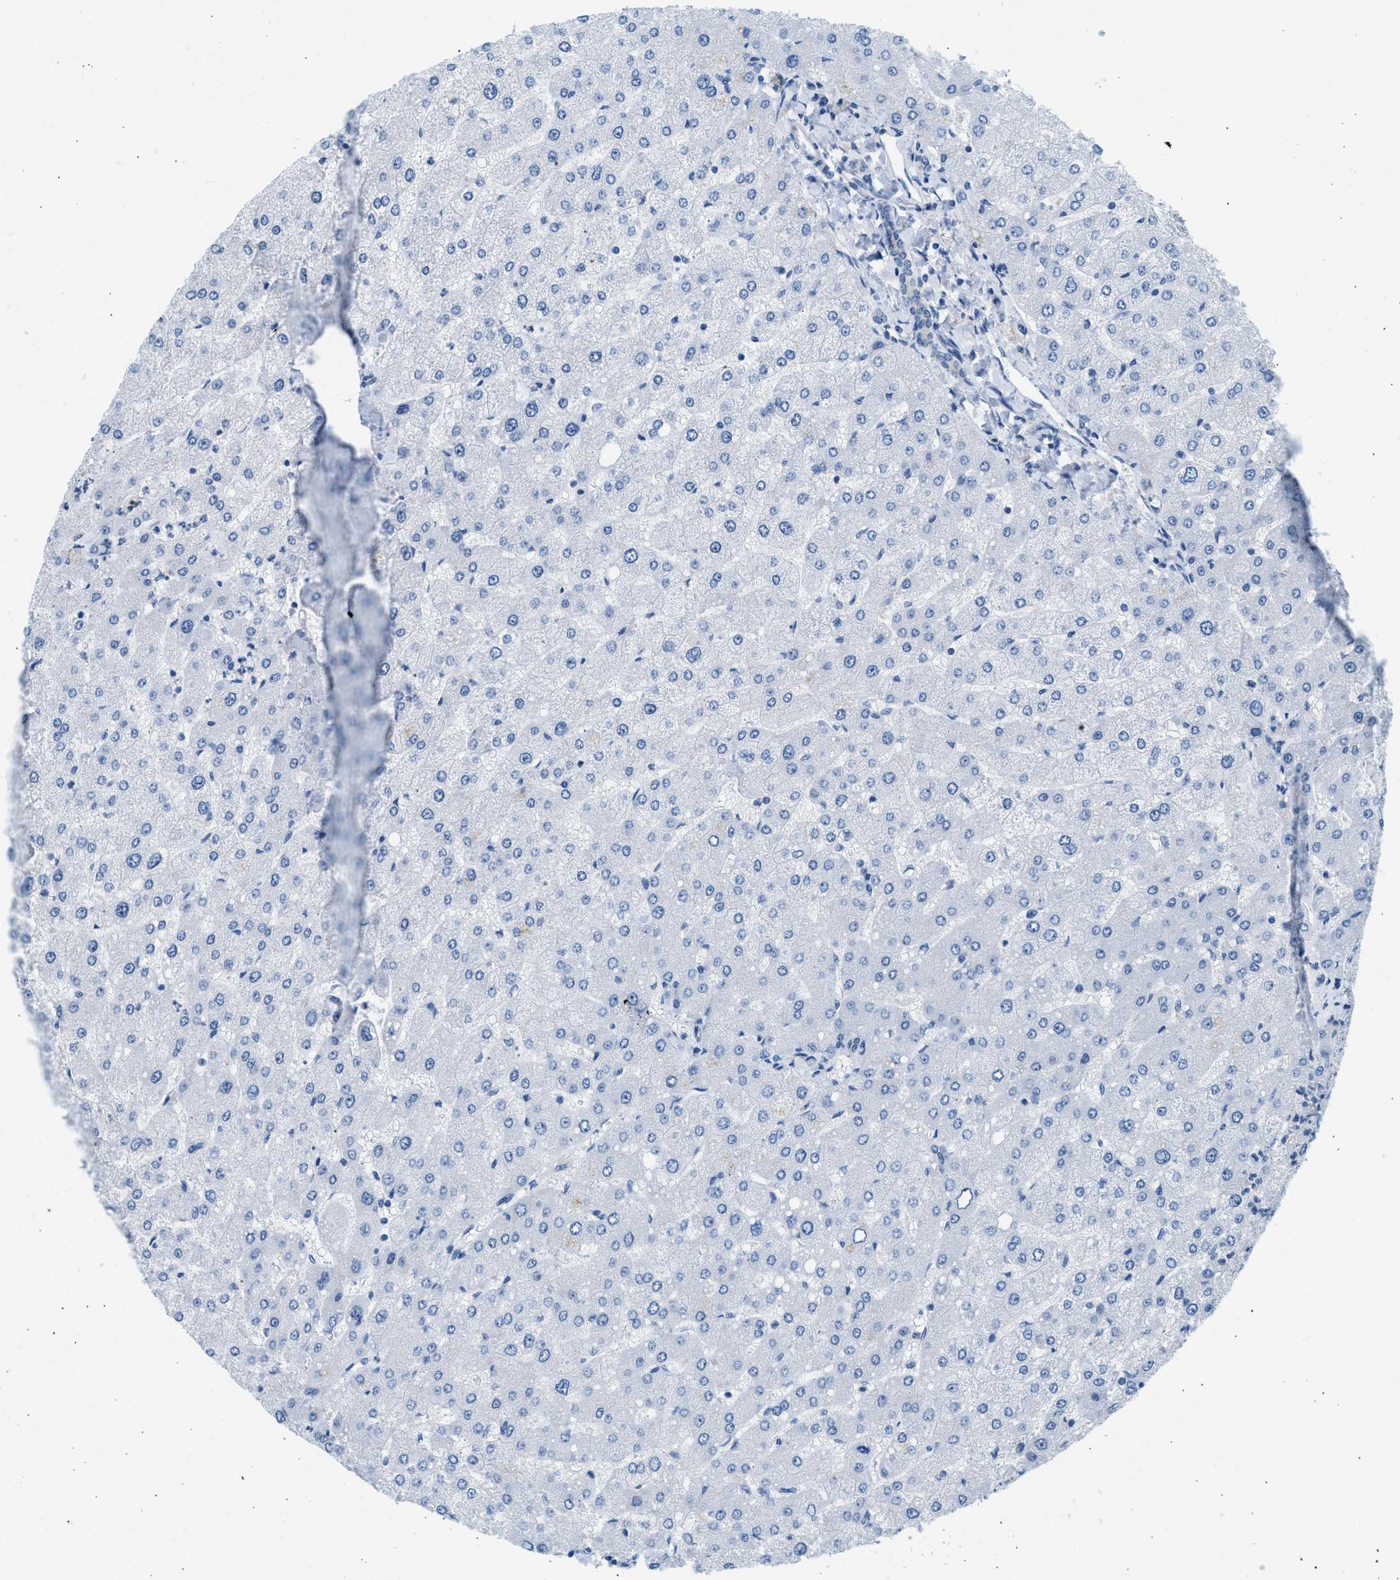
{"staining": {"intensity": "negative", "quantity": "none", "location": "none"}, "tissue": "liver", "cell_type": "Cholangiocytes", "image_type": "normal", "snomed": [{"axis": "morphology", "description": "Normal tissue, NOS"}, {"axis": "topography", "description": "Liver"}], "caption": "Cholangiocytes are negative for brown protein staining in unremarkable liver. (Stains: DAB immunohistochemistry with hematoxylin counter stain, Microscopy: brightfield microscopy at high magnification).", "gene": "SPAM1", "patient": {"sex": "male", "age": 55}}